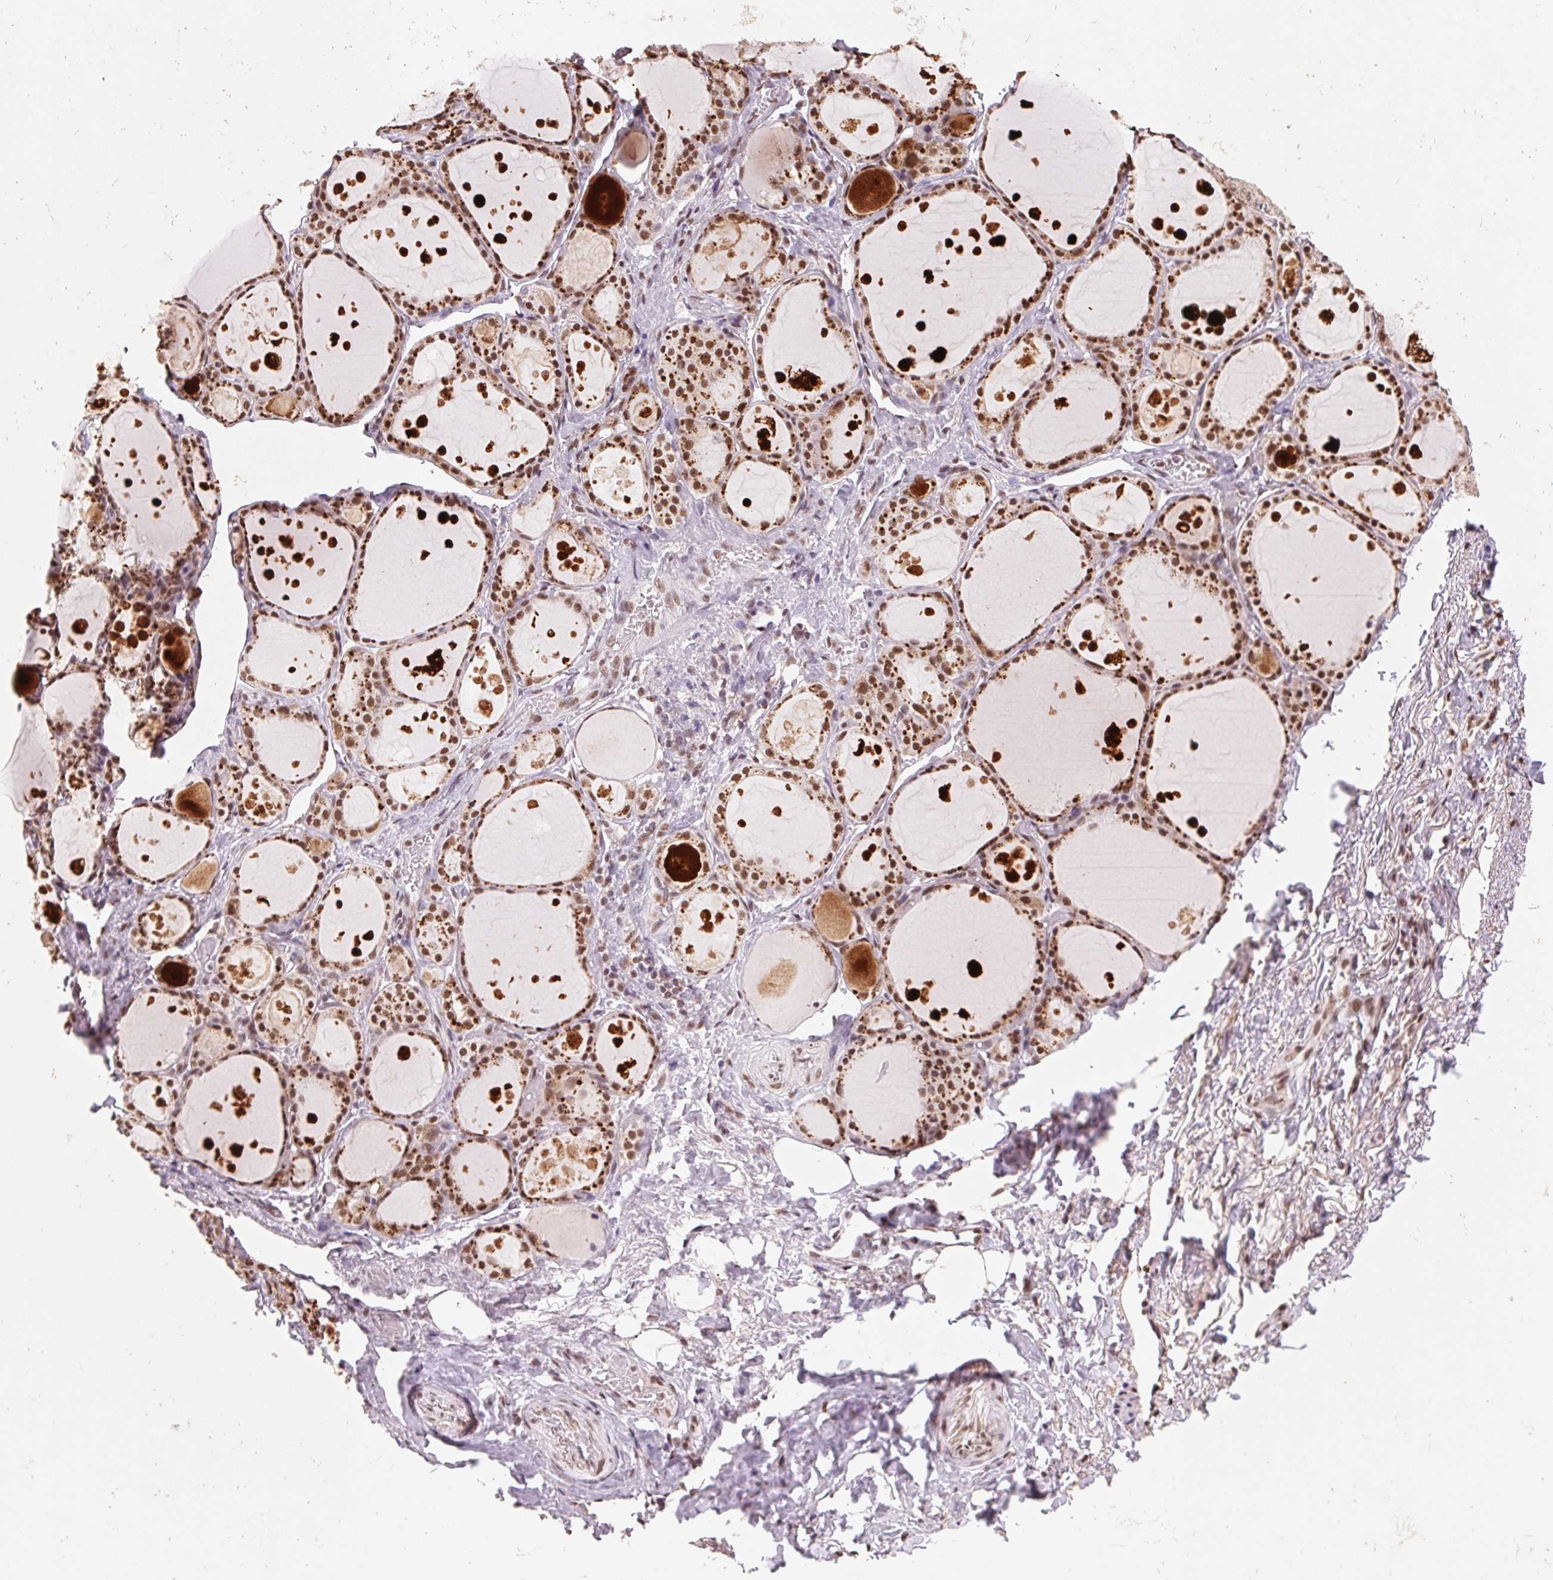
{"staining": {"intensity": "strong", "quantity": ">75%", "location": "cytoplasmic/membranous,nuclear"}, "tissue": "thyroid gland", "cell_type": "Glandular cells", "image_type": "normal", "snomed": [{"axis": "morphology", "description": "Normal tissue, NOS"}, {"axis": "topography", "description": "Thyroid gland"}], "caption": "An immunohistochemistry image of unremarkable tissue is shown. Protein staining in brown labels strong cytoplasmic/membranous,nuclear positivity in thyroid gland within glandular cells.", "gene": "SNRPG", "patient": {"sex": "male", "age": 68}}